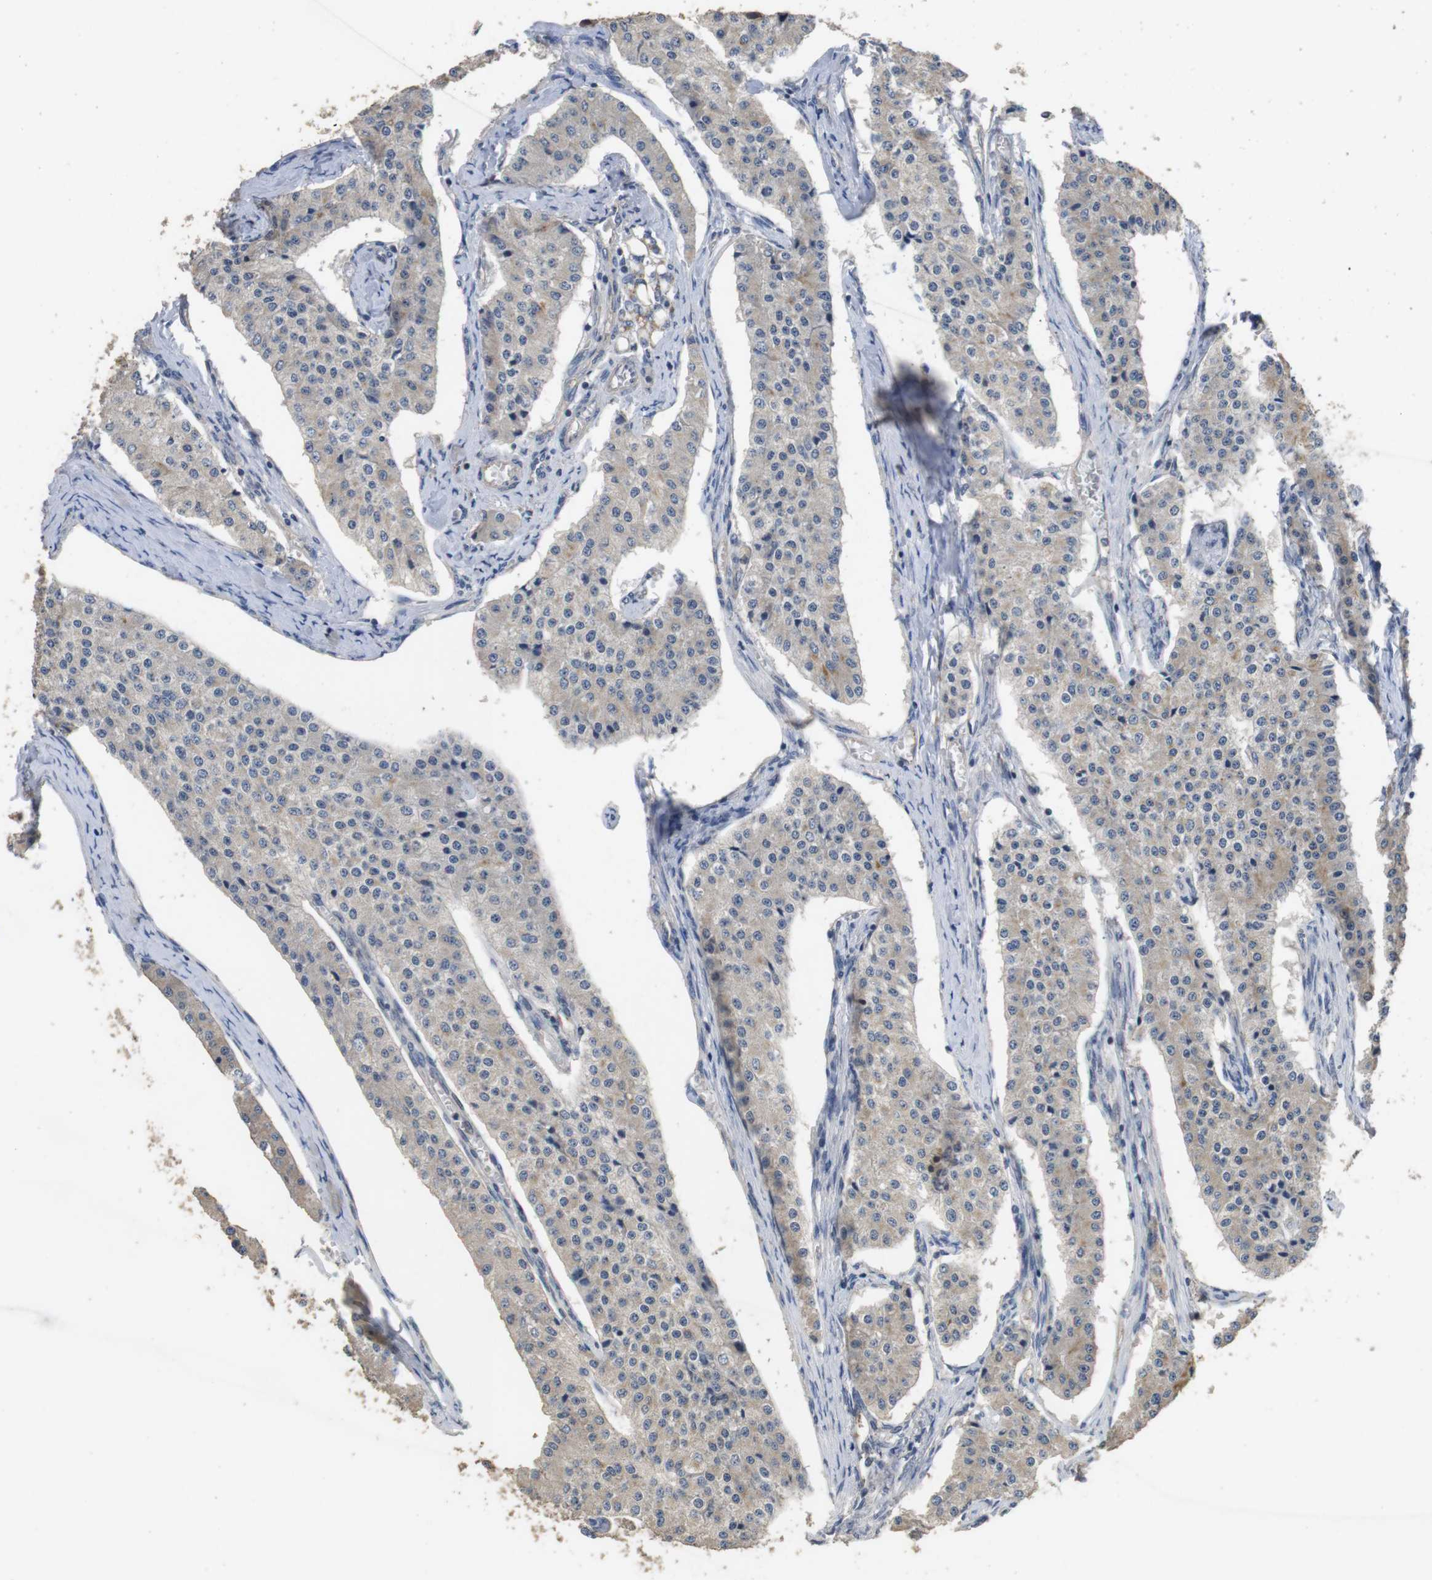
{"staining": {"intensity": "negative", "quantity": "none", "location": "none"}, "tissue": "carcinoid", "cell_type": "Tumor cells", "image_type": "cancer", "snomed": [{"axis": "morphology", "description": "Carcinoid, malignant, NOS"}, {"axis": "topography", "description": "Colon"}], "caption": "The micrograph reveals no staining of tumor cells in carcinoid (malignant).", "gene": "ADGRL3", "patient": {"sex": "female", "age": 52}}